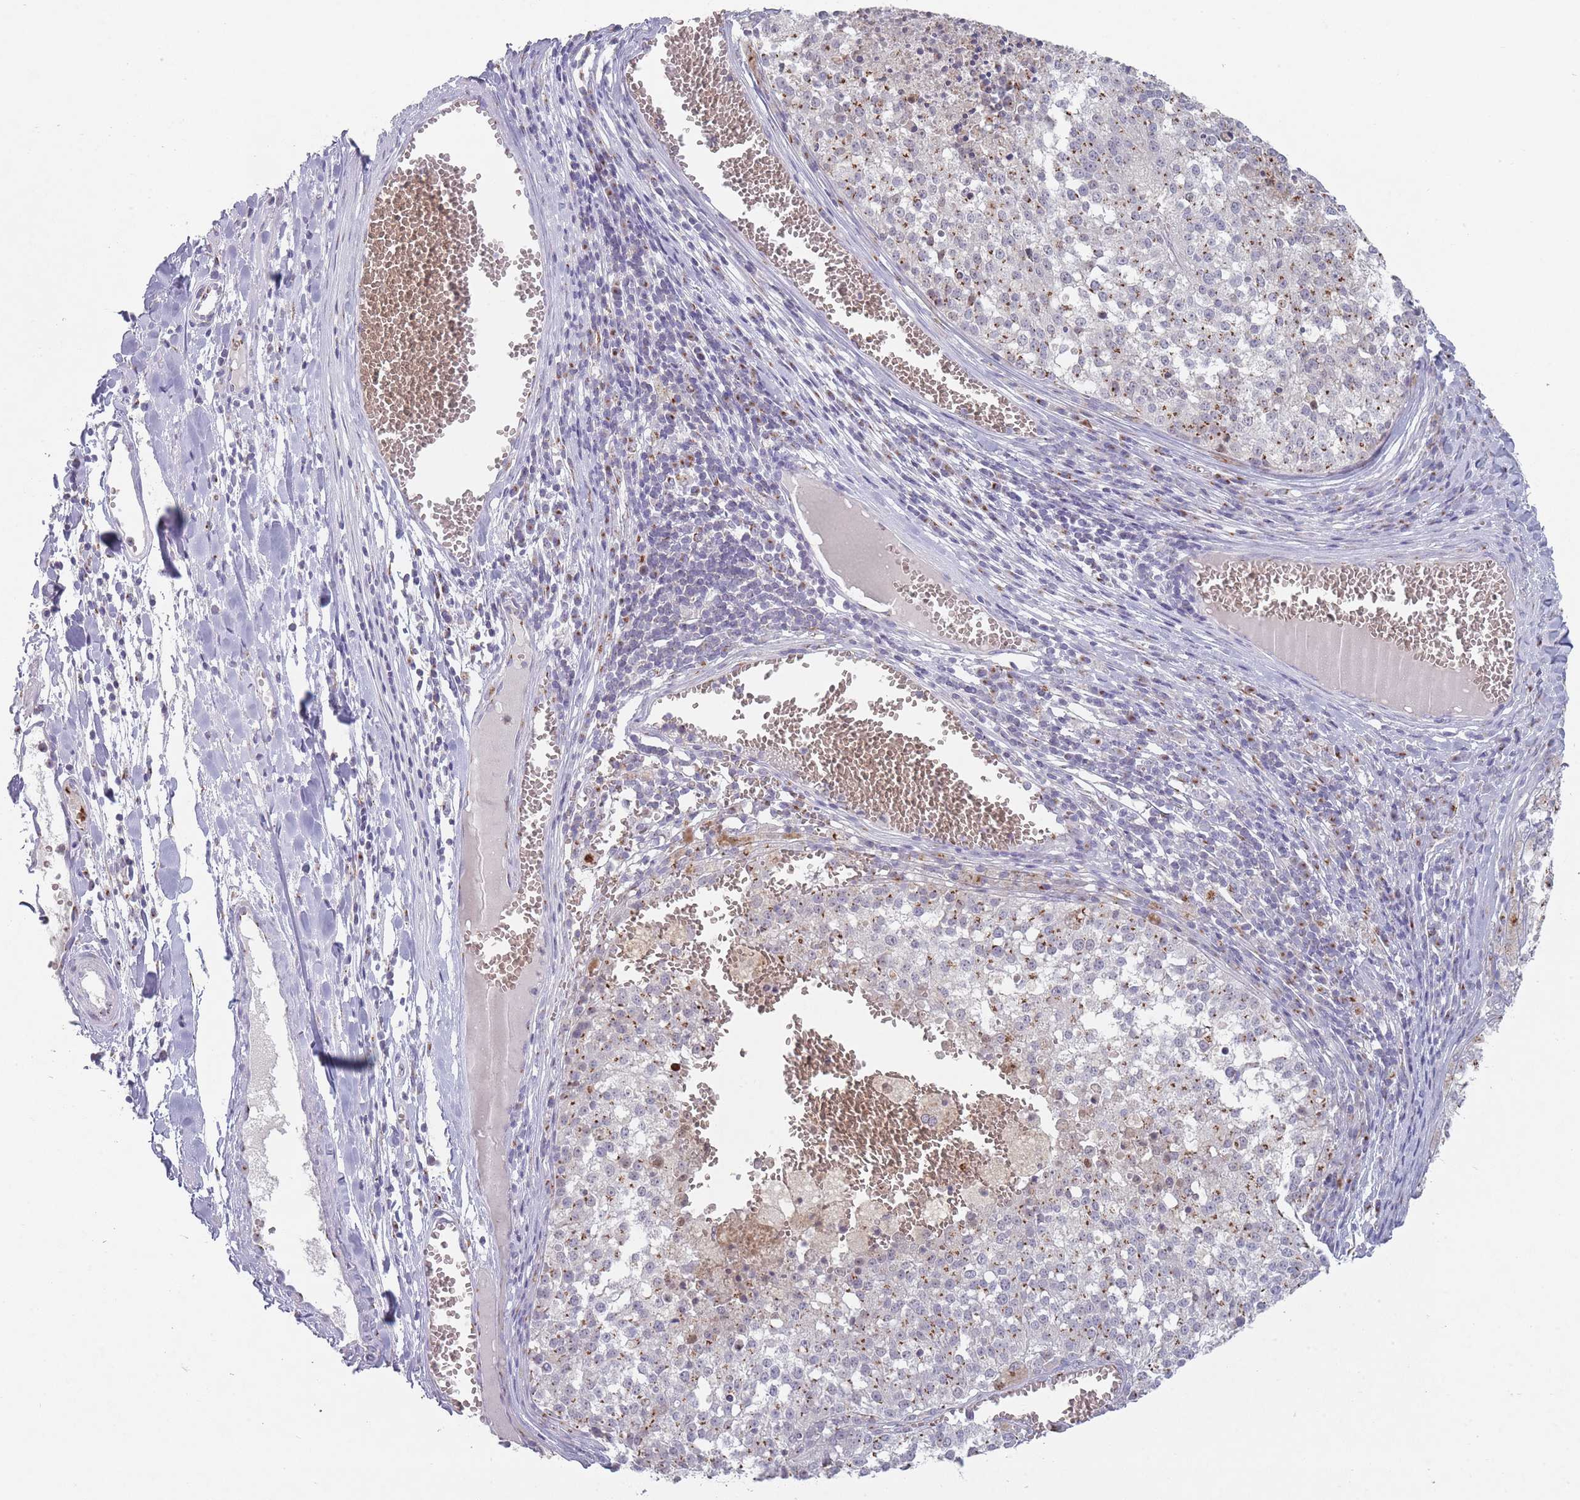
{"staining": {"intensity": "moderate", "quantity": ">75%", "location": "cytoplasmic/membranous"}, "tissue": "melanoma", "cell_type": "Tumor cells", "image_type": "cancer", "snomed": [{"axis": "morphology", "description": "Malignant melanoma, NOS"}, {"axis": "topography", "description": "Skin"}], "caption": "IHC staining of melanoma, which exhibits medium levels of moderate cytoplasmic/membranous expression in about >75% of tumor cells indicating moderate cytoplasmic/membranous protein staining. The staining was performed using DAB (3,3'-diaminobenzidine) (brown) for protein detection and nuclei were counterstained in hematoxylin (blue).", "gene": "MAN1B1", "patient": {"sex": "female", "age": 64}}